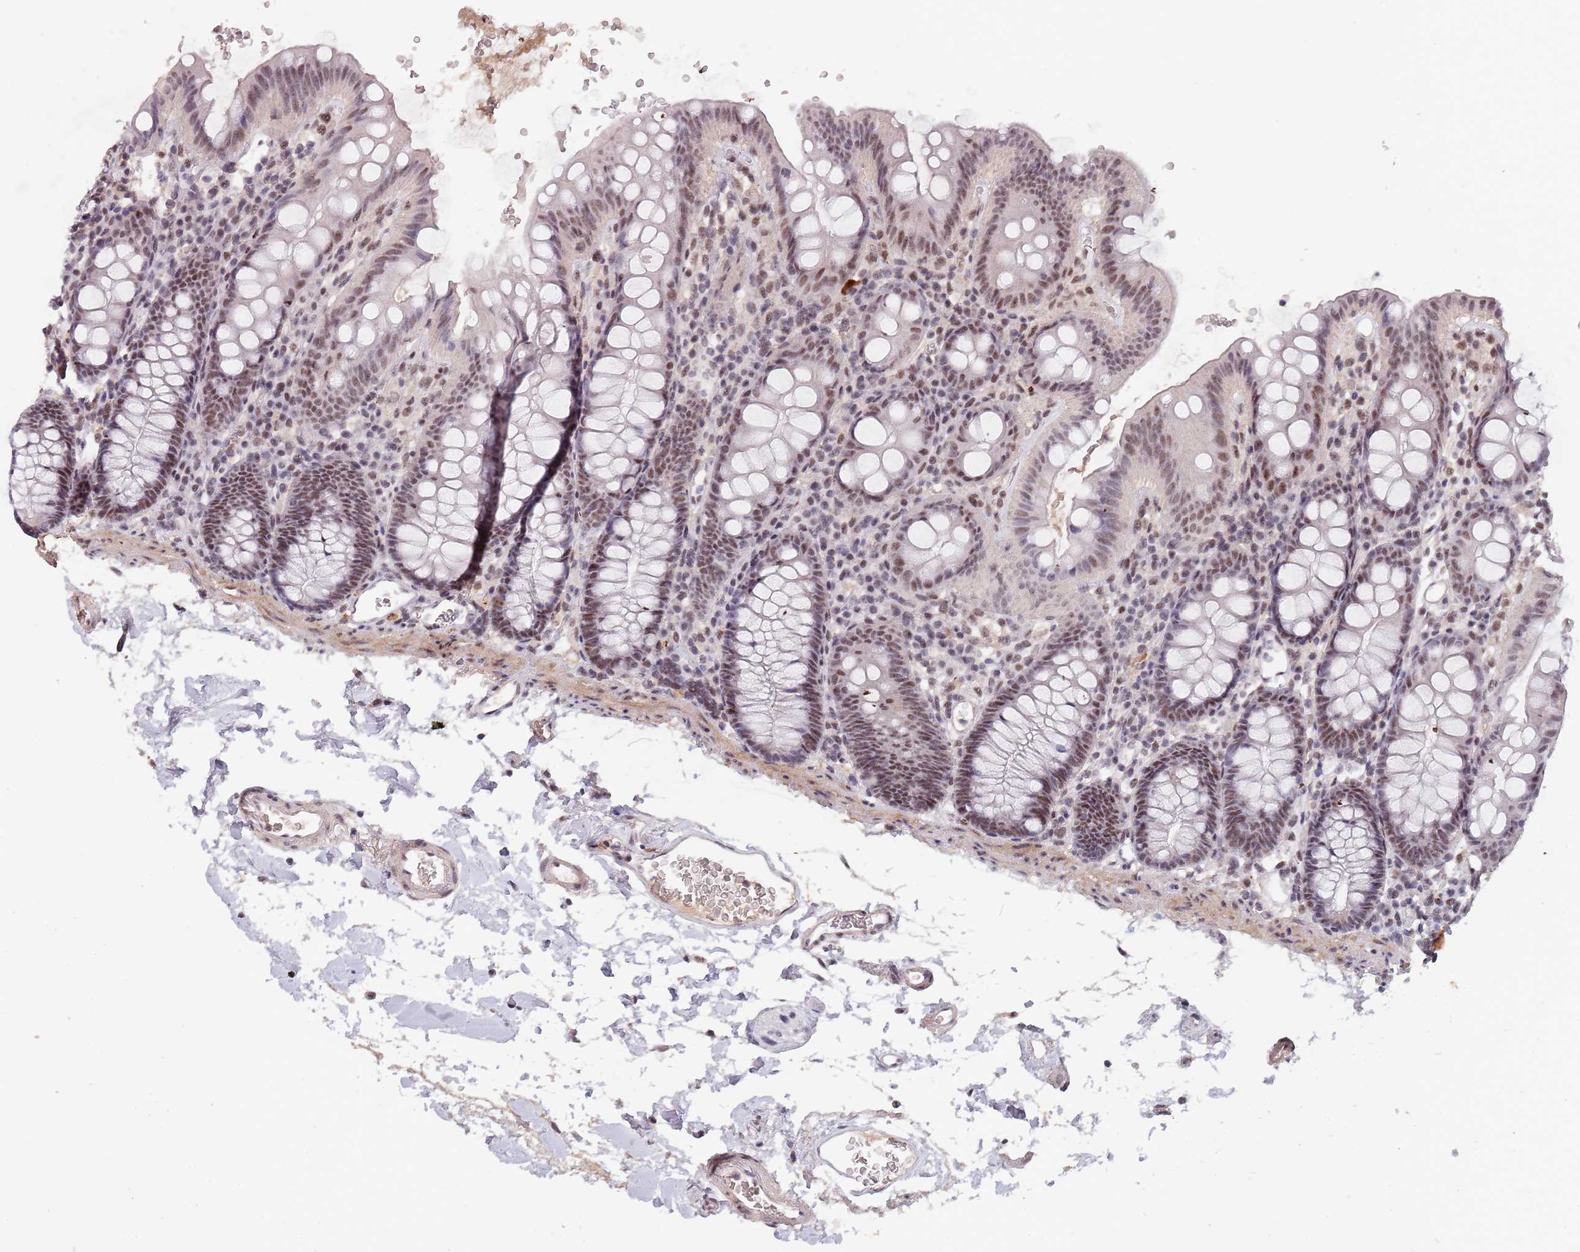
{"staining": {"intensity": "negative", "quantity": "none", "location": "none"}, "tissue": "colon", "cell_type": "Endothelial cells", "image_type": "normal", "snomed": [{"axis": "morphology", "description": "Normal tissue, NOS"}, {"axis": "topography", "description": "Colon"}], "caption": "Benign colon was stained to show a protein in brown. There is no significant positivity in endothelial cells.", "gene": "CIZ1", "patient": {"sex": "male", "age": 75}}